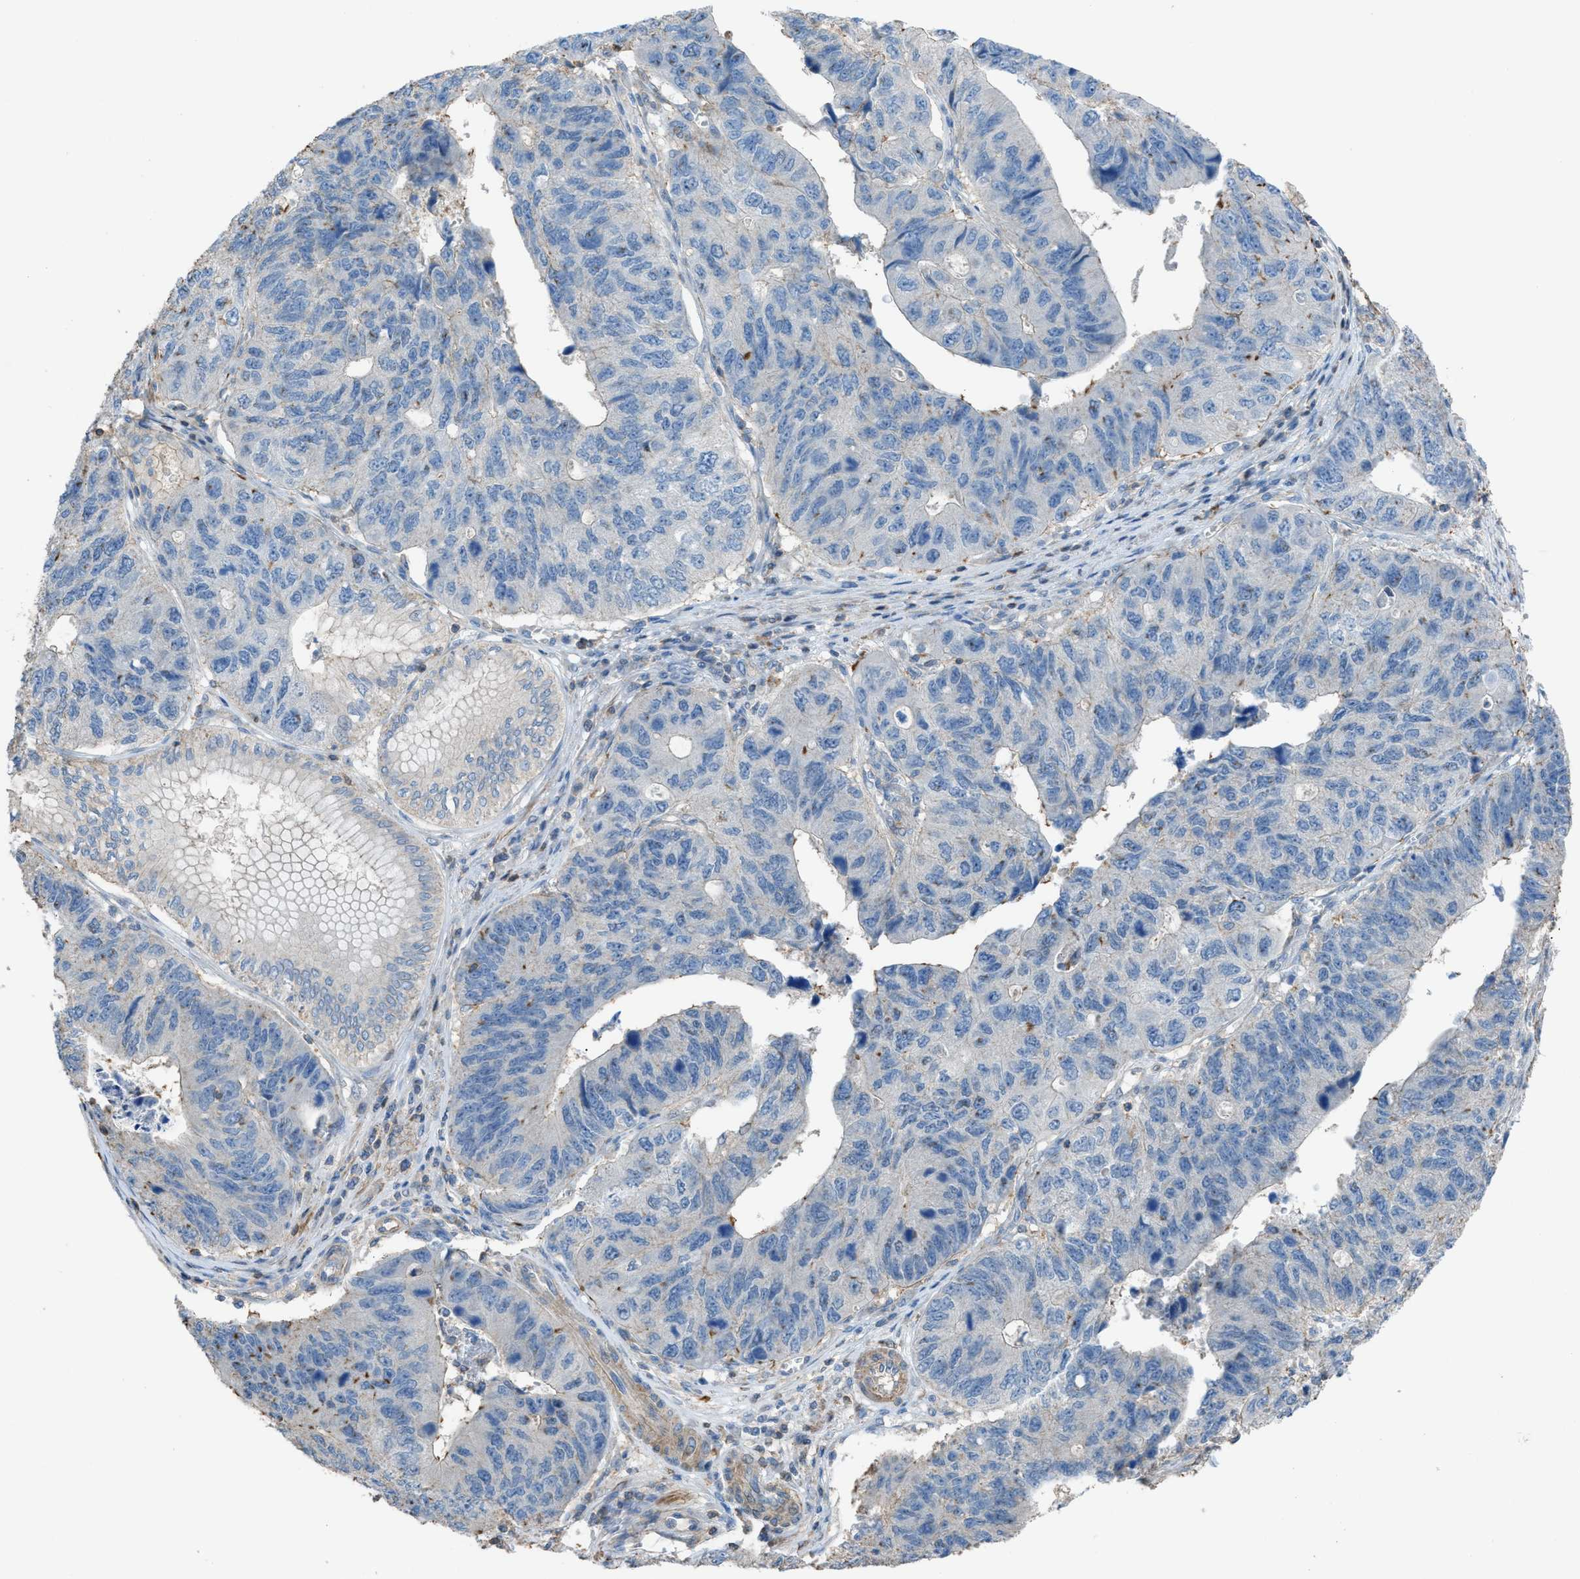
{"staining": {"intensity": "negative", "quantity": "none", "location": "none"}, "tissue": "stomach cancer", "cell_type": "Tumor cells", "image_type": "cancer", "snomed": [{"axis": "morphology", "description": "Adenocarcinoma, NOS"}, {"axis": "topography", "description": "Stomach"}], "caption": "A histopathology image of human stomach adenocarcinoma is negative for staining in tumor cells.", "gene": "NCK2", "patient": {"sex": "male", "age": 59}}